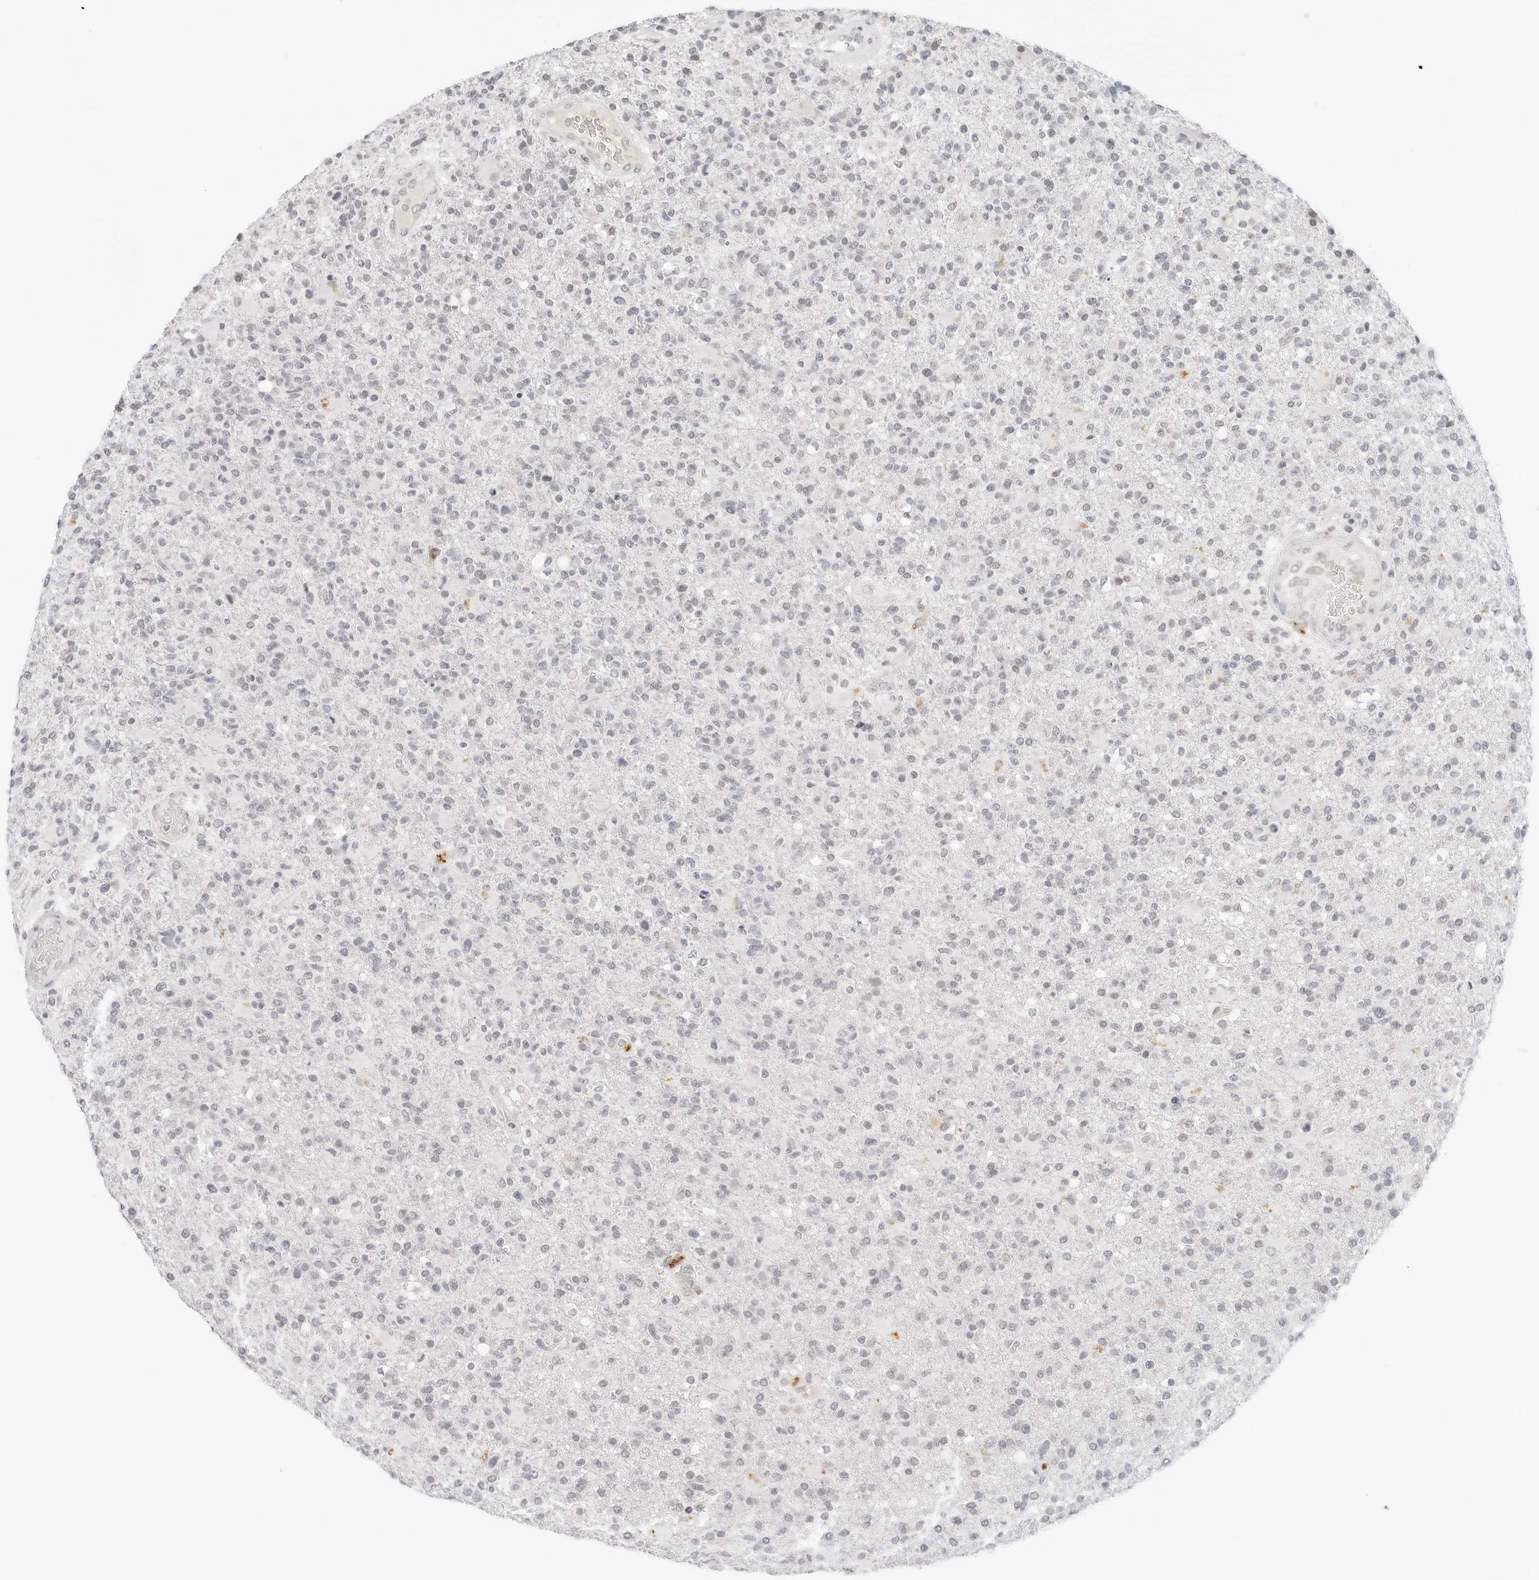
{"staining": {"intensity": "negative", "quantity": "none", "location": "none"}, "tissue": "glioma", "cell_type": "Tumor cells", "image_type": "cancer", "snomed": [{"axis": "morphology", "description": "Glioma, malignant, High grade"}, {"axis": "topography", "description": "Brain"}], "caption": "Tumor cells show no significant expression in glioma.", "gene": "NEO1", "patient": {"sex": "male", "age": 72}}